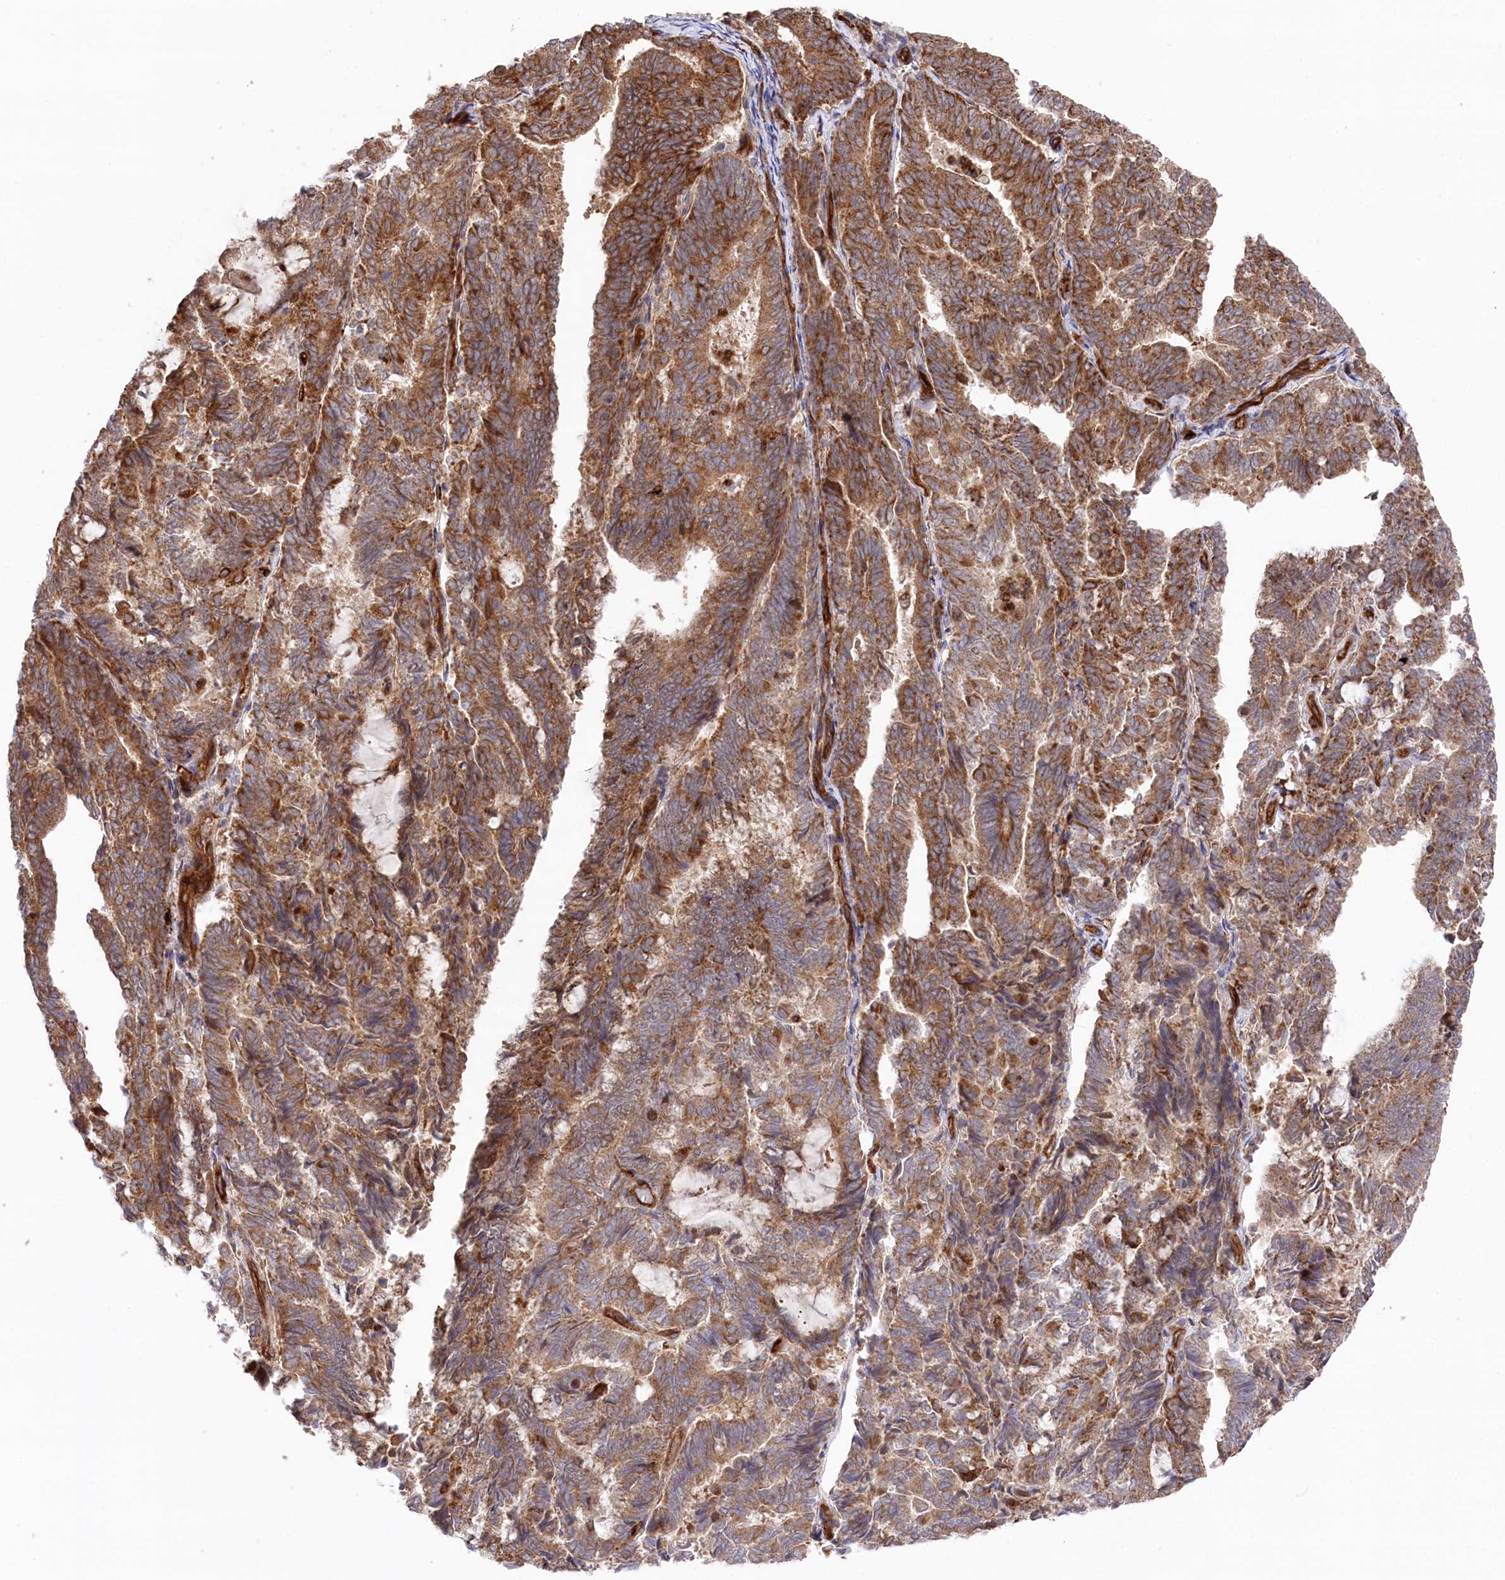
{"staining": {"intensity": "moderate", "quantity": ">75%", "location": "cytoplasmic/membranous"}, "tissue": "endometrial cancer", "cell_type": "Tumor cells", "image_type": "cancer", "snomed": [{"axis": "morphology", "description": "Adenocarcinoma, NOS"}, {"axis": "topography", "description": "Endometrium"}], "caption": "Protein expression analysis of endometrial cancer exhibits moderate cytoplasmic/membranous positivity in about >75% of tumor cells.", "gene": "MTPAP", "patient": {"sex": "female", "age": 80}}